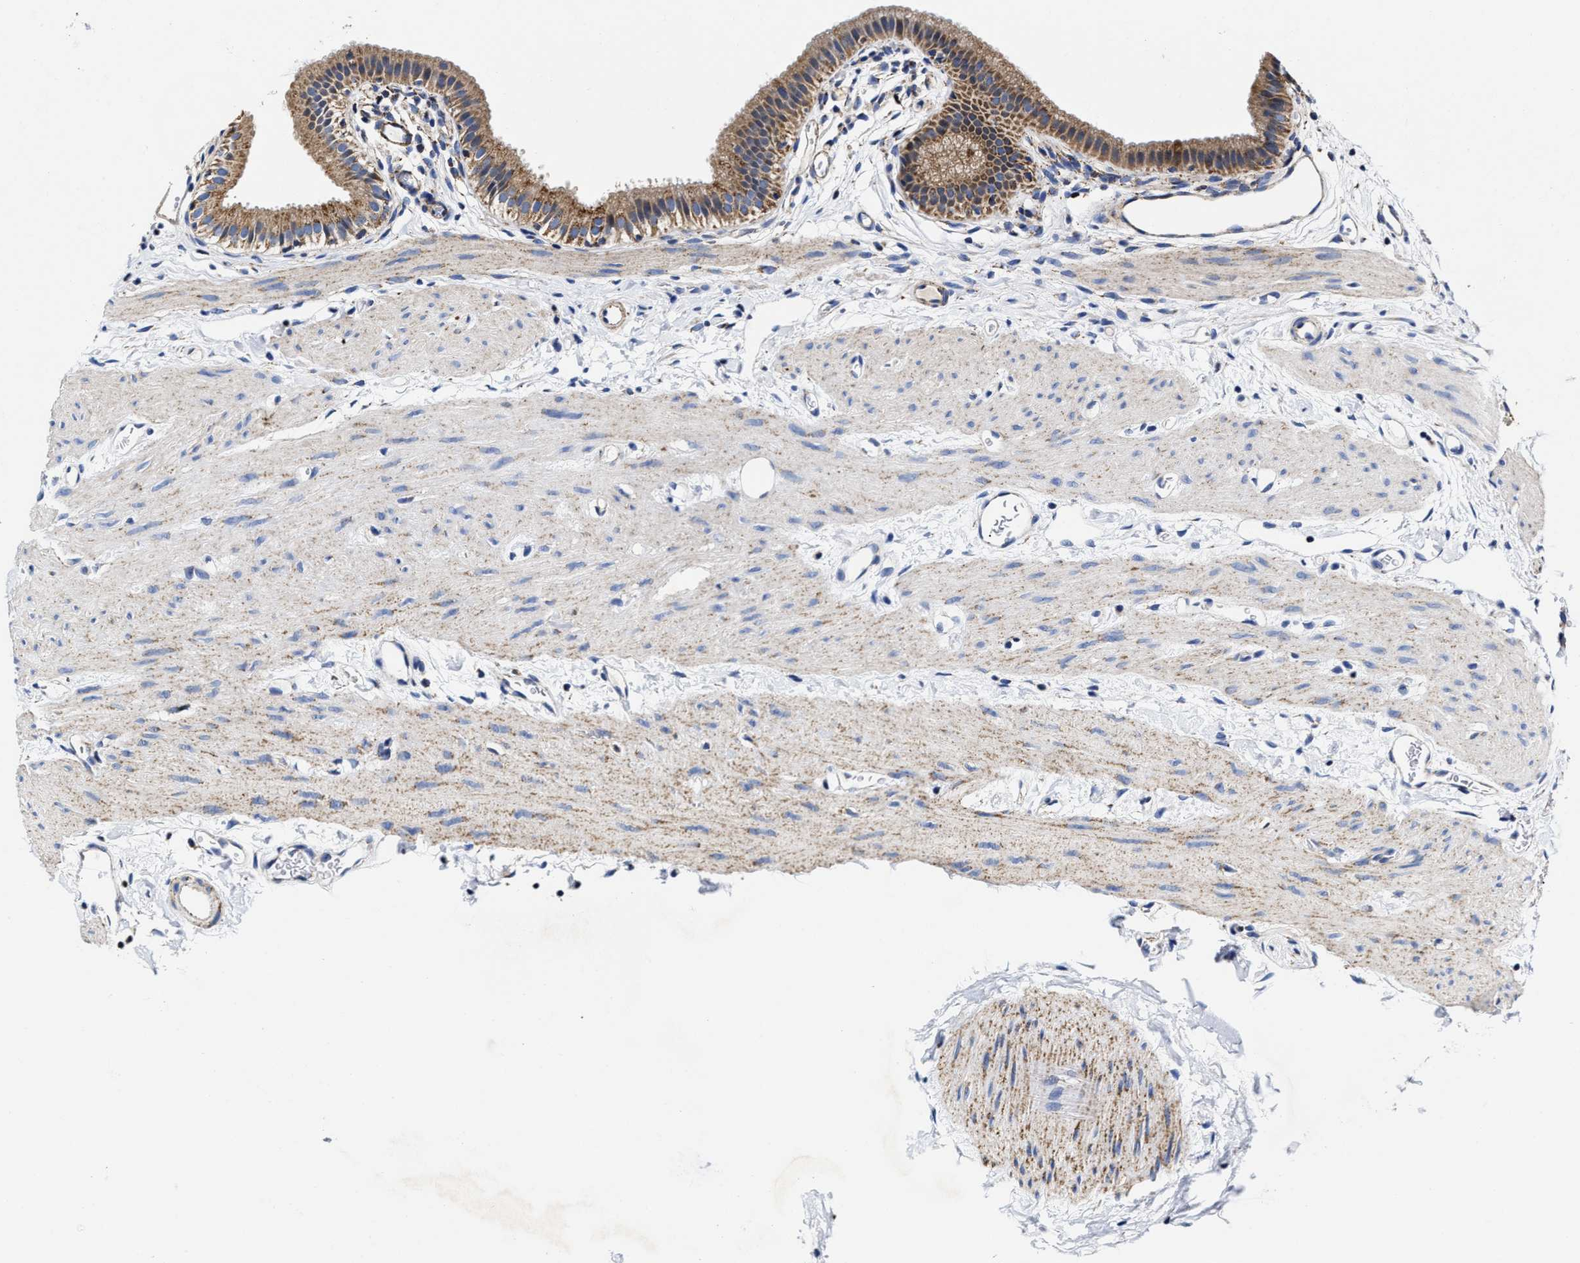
{"staining": {"intensity": "moderate", "quantity": ">75%", "location": "cytoplasmic/membranous"}, "tissue": "gallbladder", "cell_type": "Glandular cells", "image_type": "normal", "snomed": [{"axis": "morphology", "description": "Normal tissue, NOS"}, {"axis": "topography", "description": "Gallbladder"}], "caption": "Moderate cytoplasmic/membranous protein expression is appreciated in approximately >75% of glandular cells in gallbladder. Nuclei are stained in blue.", "gene": "HINT2", "patient": {"sex": "female", "age": 26}}